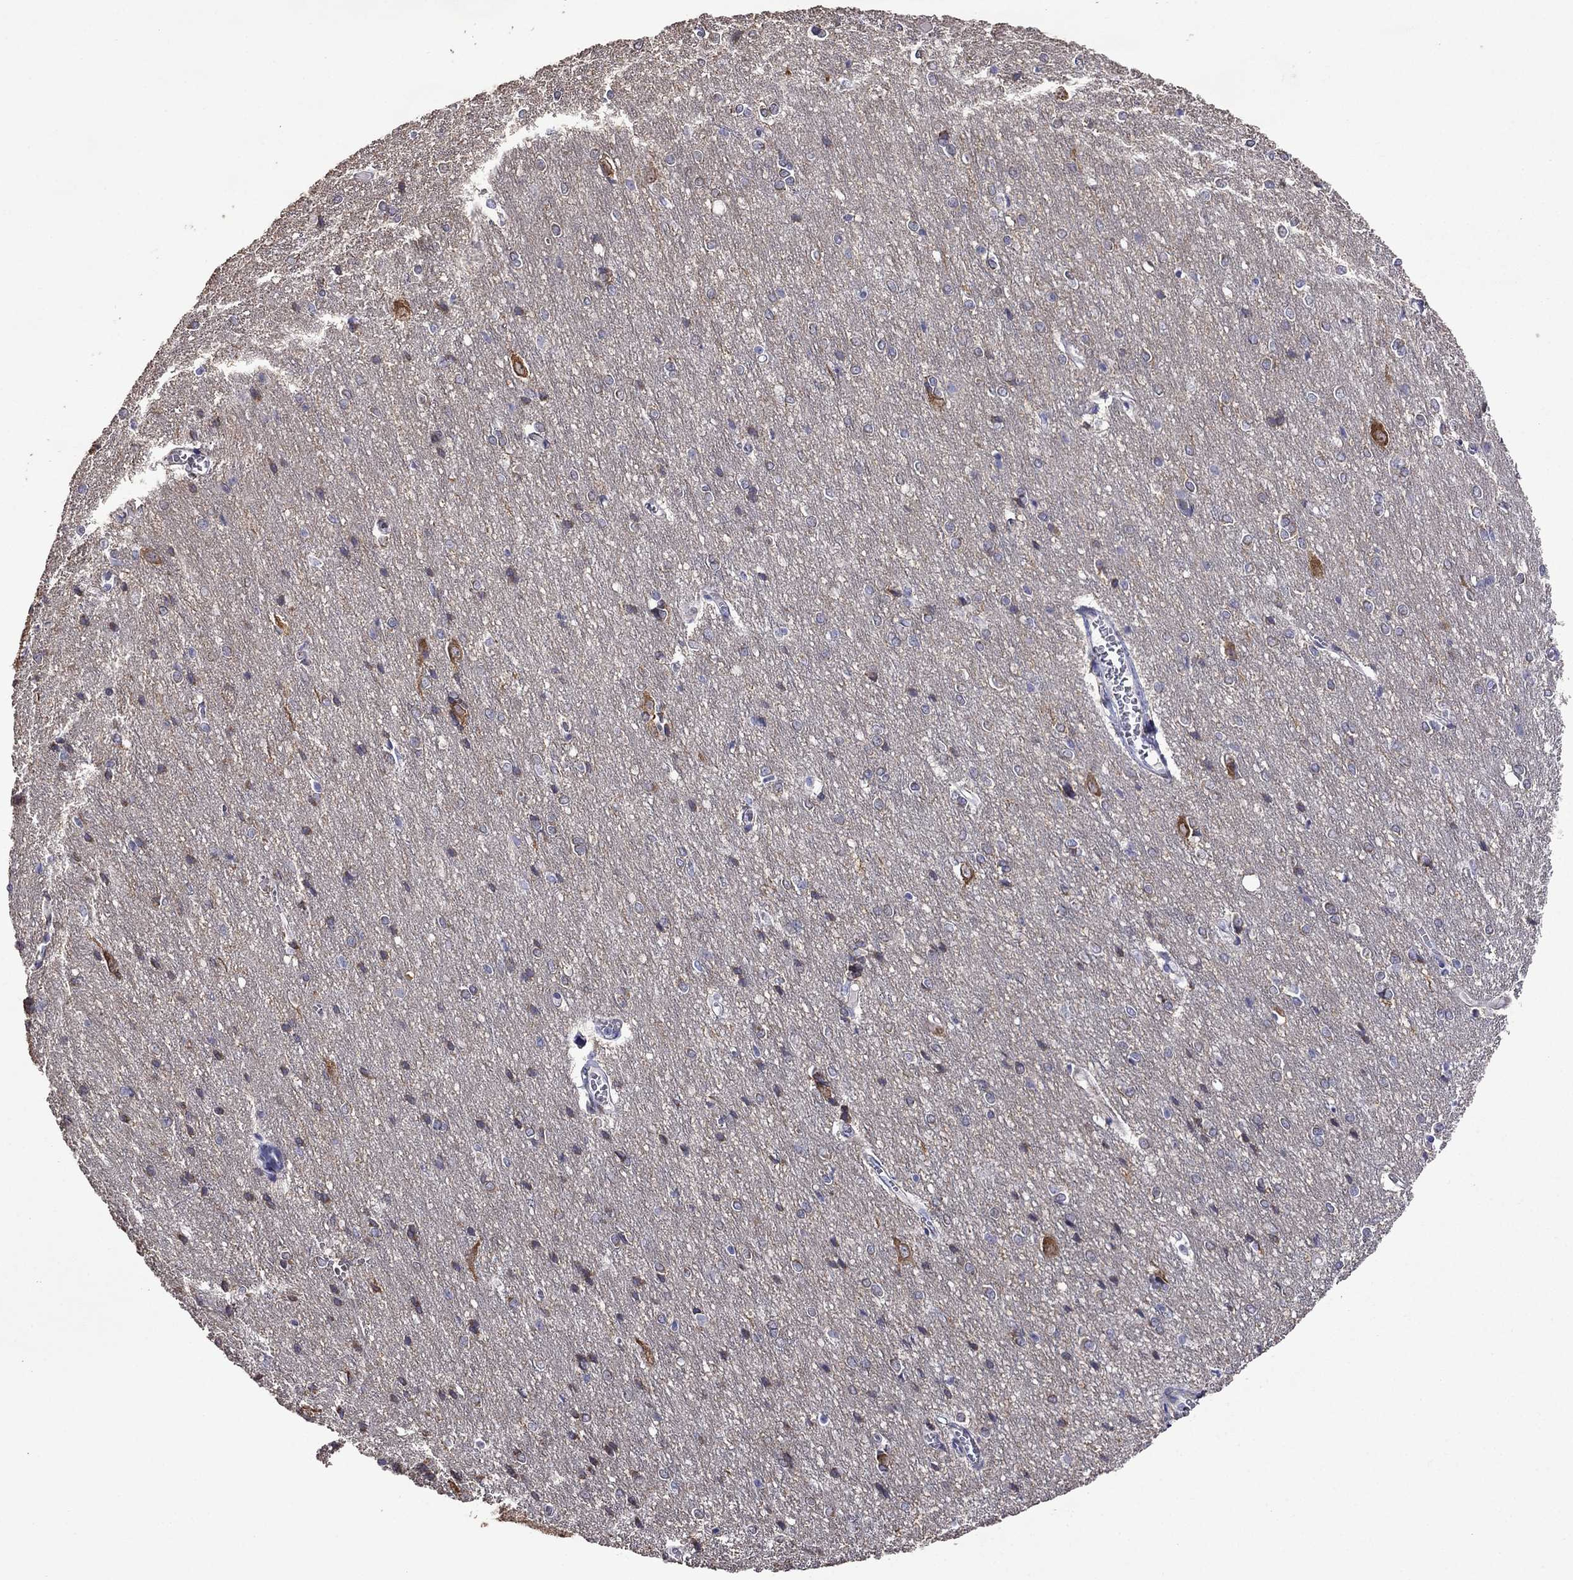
{"staining": {"intensity": "negative", "quantity": "none", "location": "none"}, "tissue": "cerebral cortex", "cell_type": "Endothelial cells", "image_type": "normal", "snomed": [{"axis": "morphology", "description": "Normal tissue, NOS"}, {"axis": "topography", "description": "Cerebral cortex"}], "caption": "This is an immunohistochemistry photomicrograph of unremarkable cerebral cortex. There is no positivity in endothelial cells.", "gene": "AK5", "patient": {"sex": "male", "age": 37}}